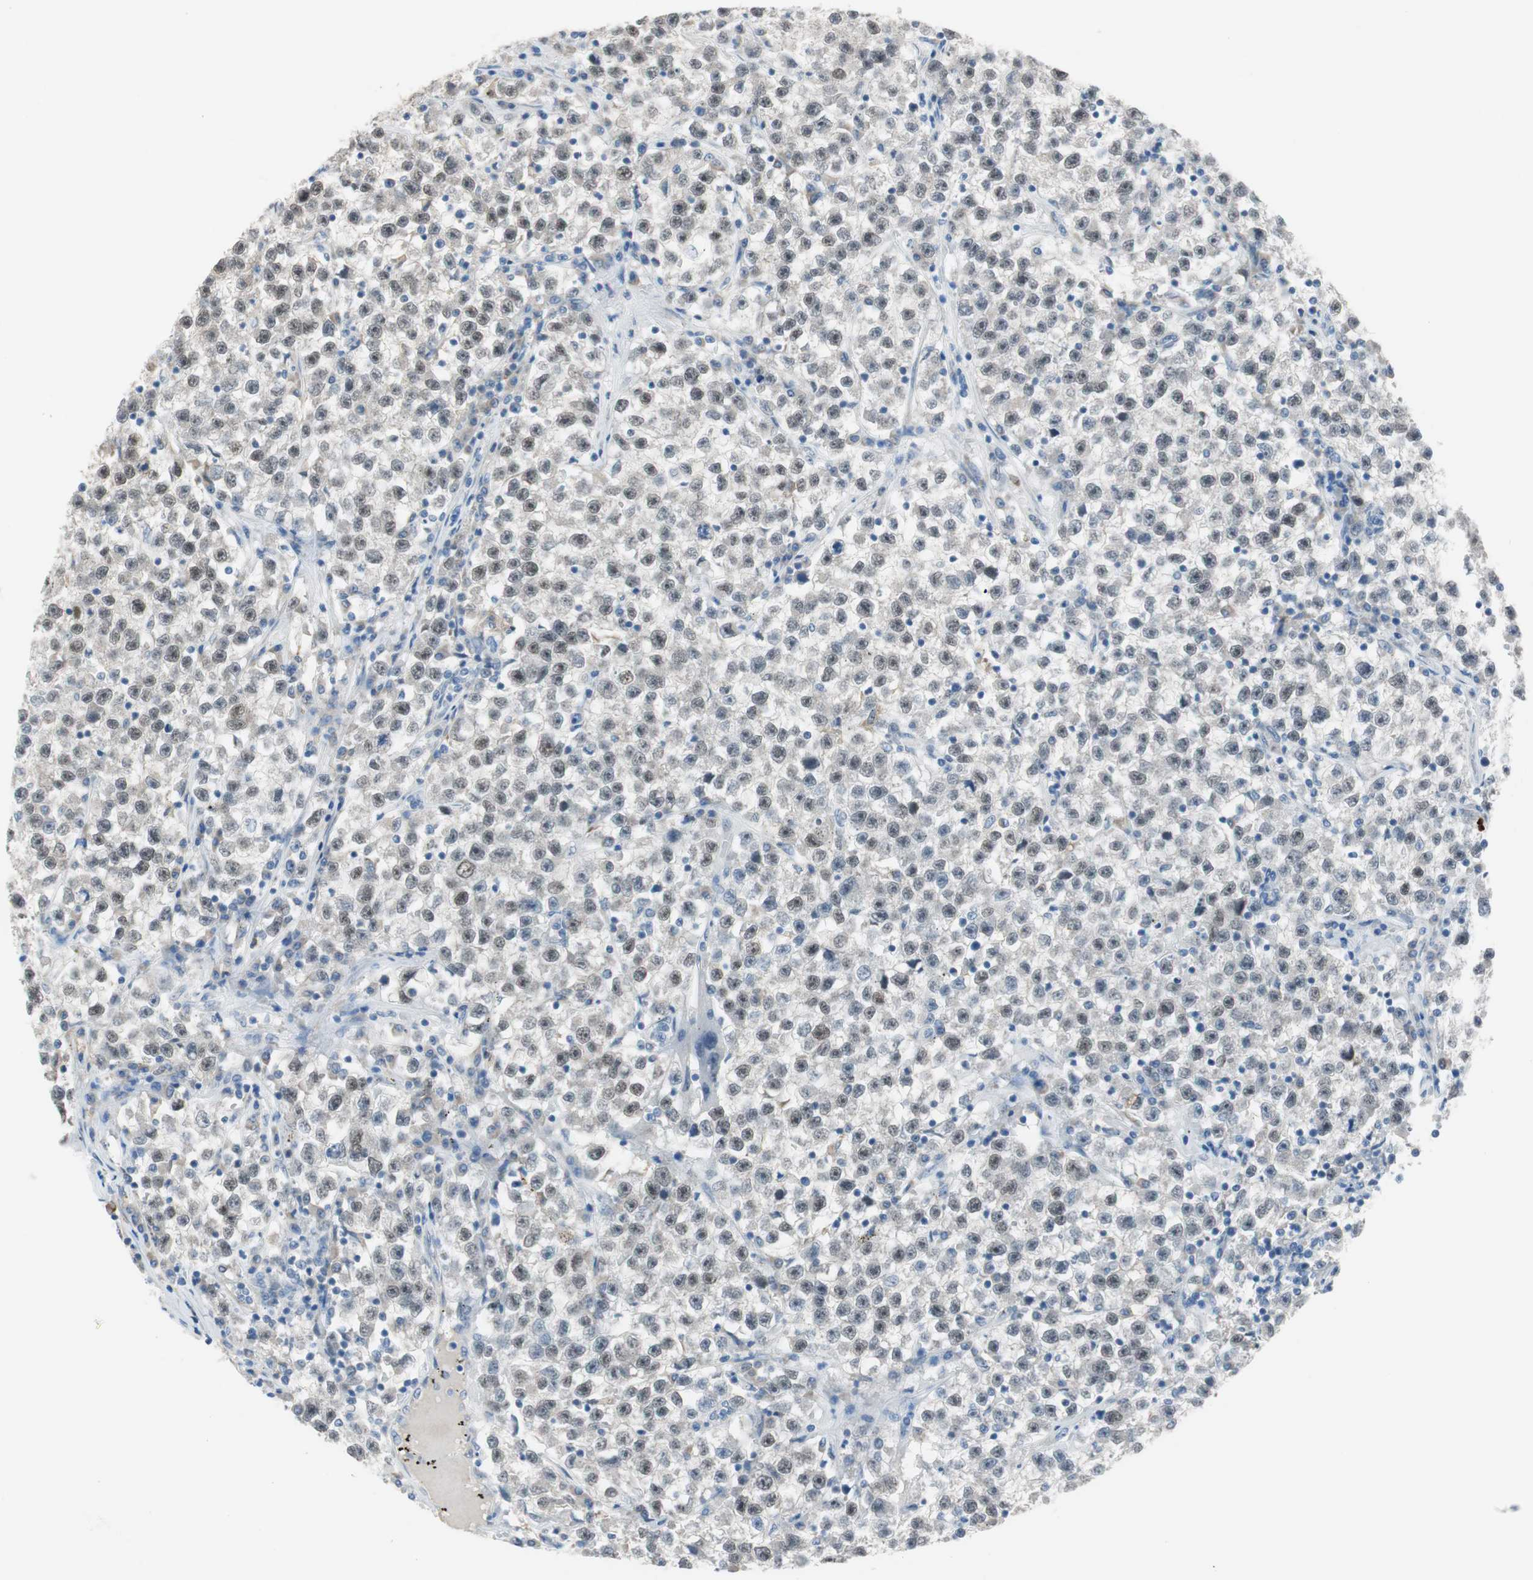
{"staining": {"intensity": "weak", "quantity": "25%-75%", "location": "nuclear"}, "tissue": "testis cancer", "cell_type": "Tumor cells", "image_type": "cancer", "snomed": [{"axis": "morphology", "description": "Seminoma, NOS"}, {"axis": "topography", "description": "Testis"}], "caption": "About 25%-75% of tumor cells in testis cancer (seminoma) show weak nuclear protein staining as visualized by brown immunohistochemical staining.", "gene": "GRHL1", "patient": {"sex": "male", "age": 22}}